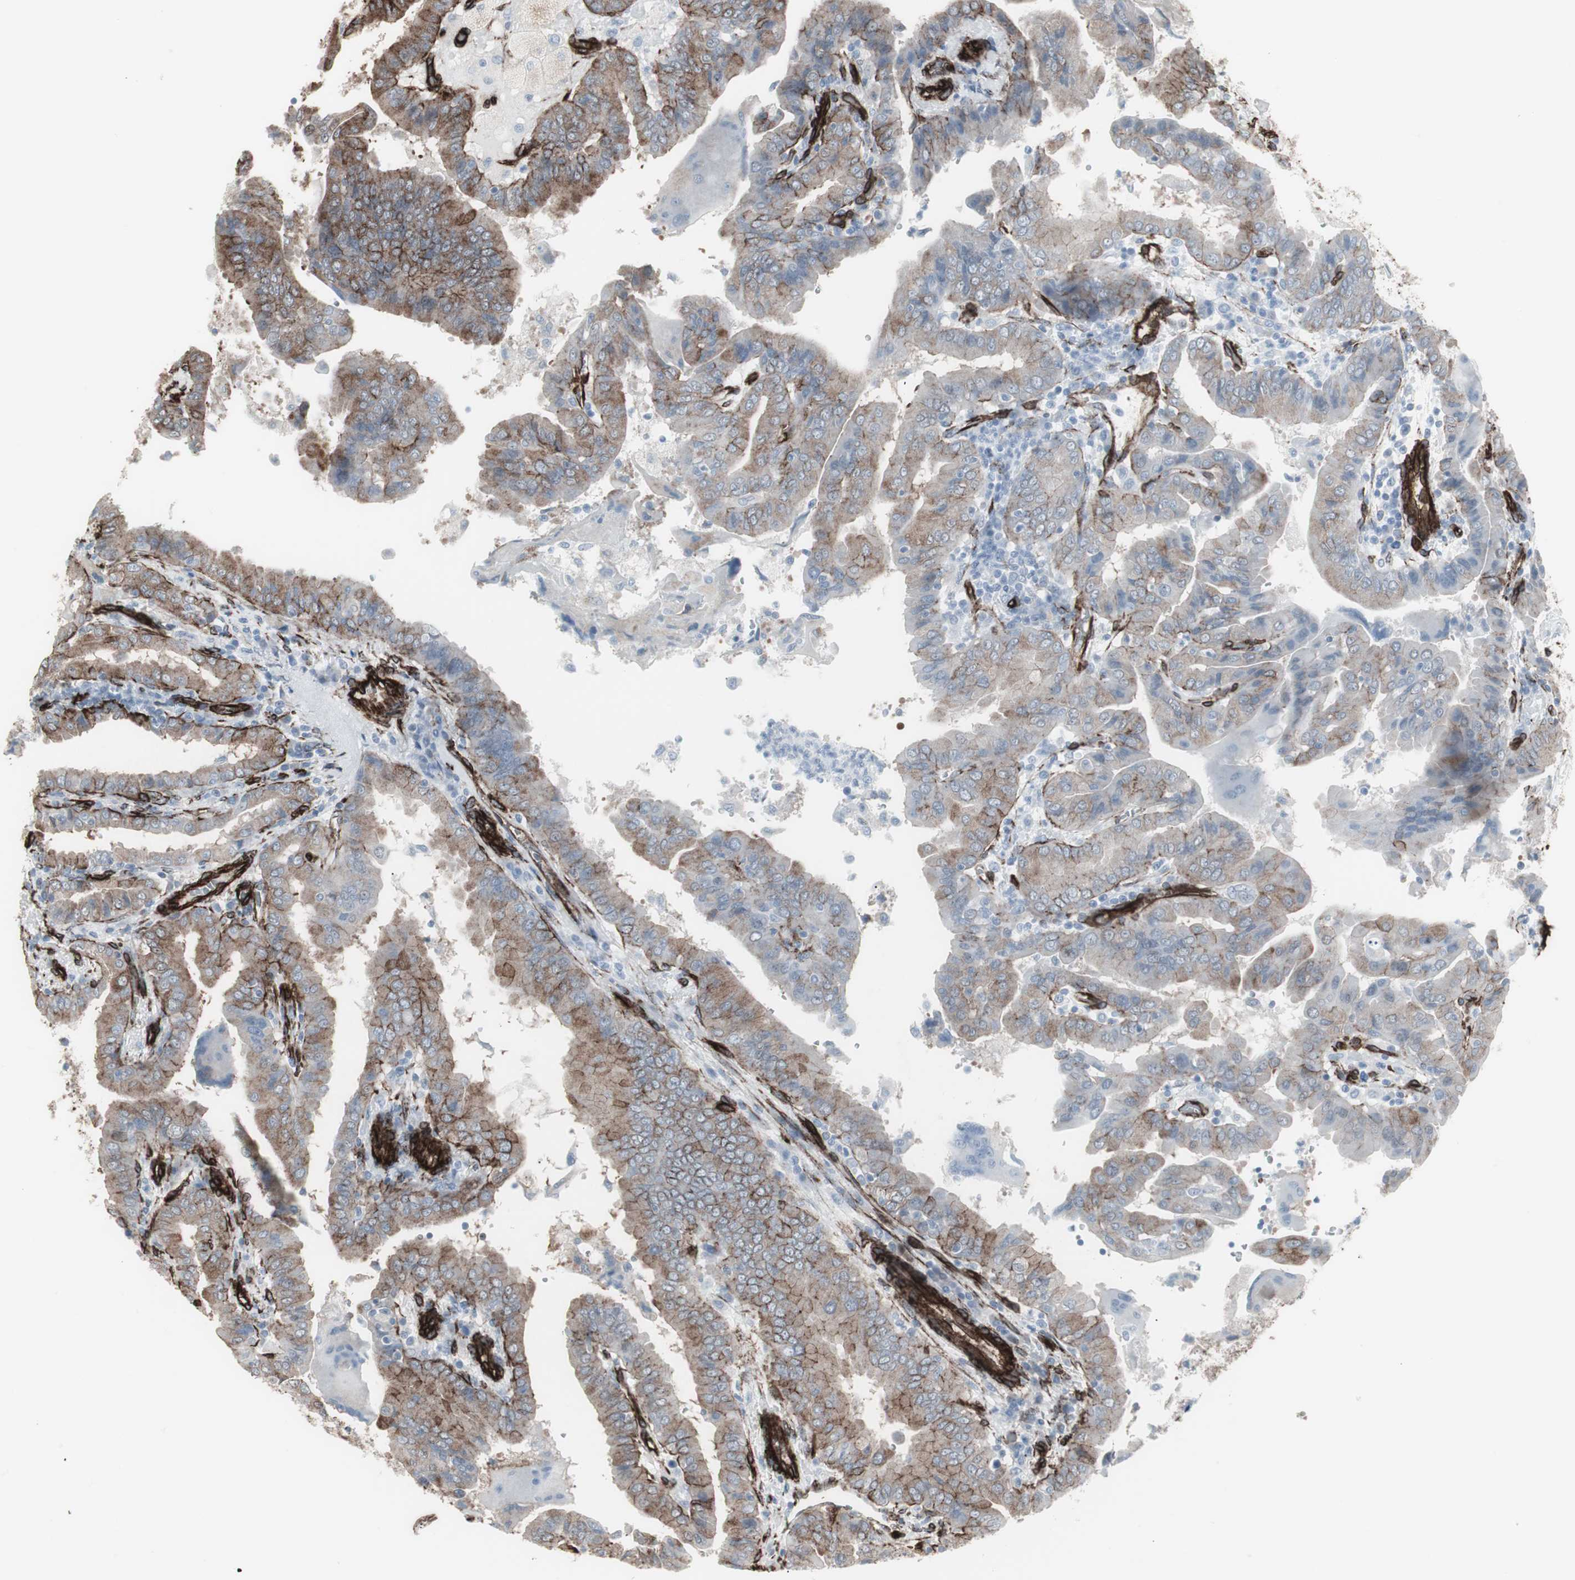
{"staining": {"intensity": "moderate", "quantity": "25%-75%", "location": "cytoplasmic/membranous"}, "tissue": "thyroid cancer", "cell_type": "Tumor cells", "image_type": "cancer", "snomed": [{"axis": "morphology", "description": "Papillary adenocarcinoma, NOS"}, {"axis": "topography", "description": "Thyroid gland"}], "caption": "Protein expression analysis of human thyroid cancer (papillary adenocarcinoma) reveals moderate cytoplasmic/membranous staining in approximately 25%-75% of tumor cells.", "gene": "PDGFA", "patient": {"sex": "male", "age": 33}}